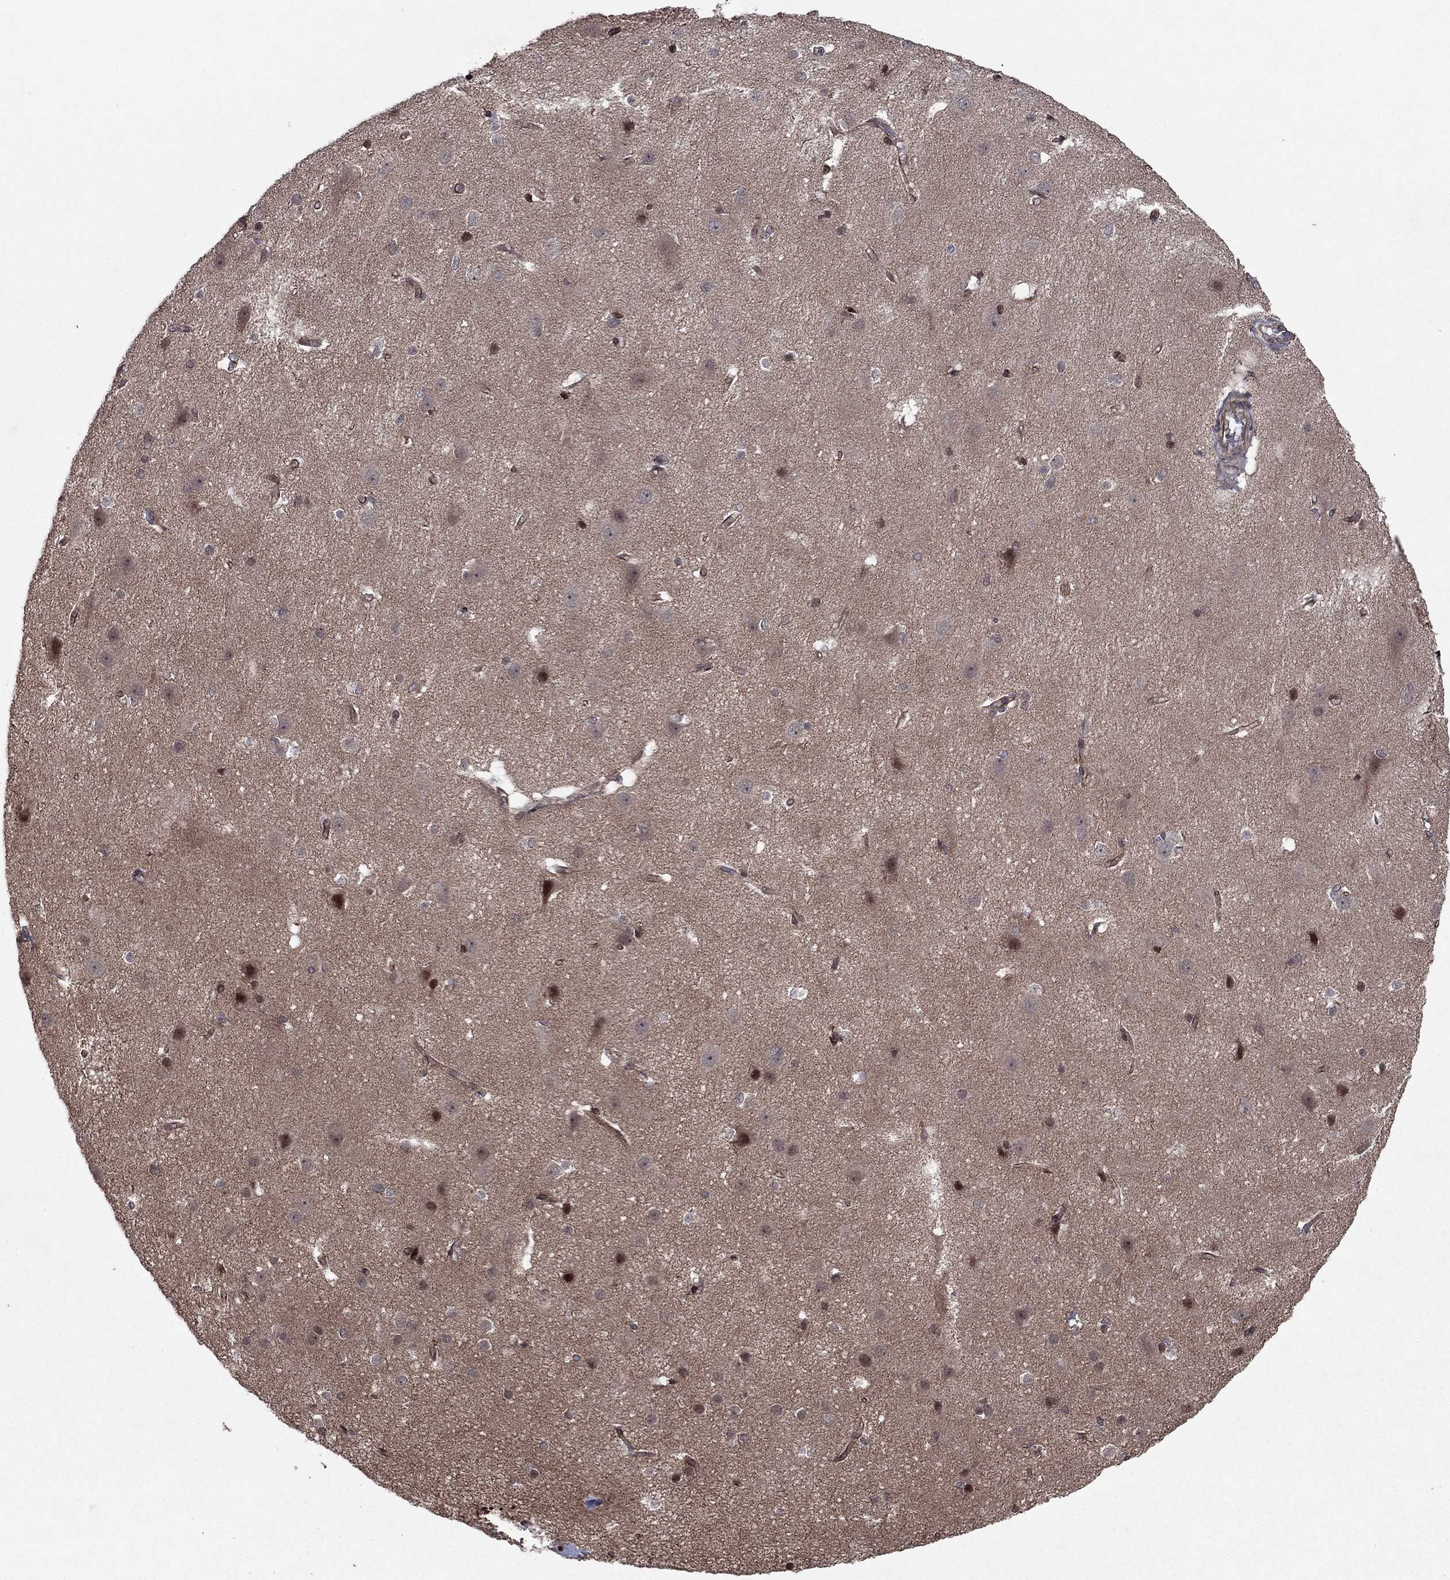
{"staining": {"intensity": "negative", "quantity": "none", "location": "none"}, "tissue": "cerebral cortex", "cell_type": "Endothelial cells", "image_type": "normal", "snomed": [{"axis": "morphology", "description": "Normal tissue, NOS"}, {"axis": "topography", "description": "Cerebral cortex"}], "caption": "This is an immunohistochemistry image of benign human cerebral cortex. There is no staining in endothelial cells.", "gene": "SORBS1", "patient": {"sex": "male", "age": 37}}